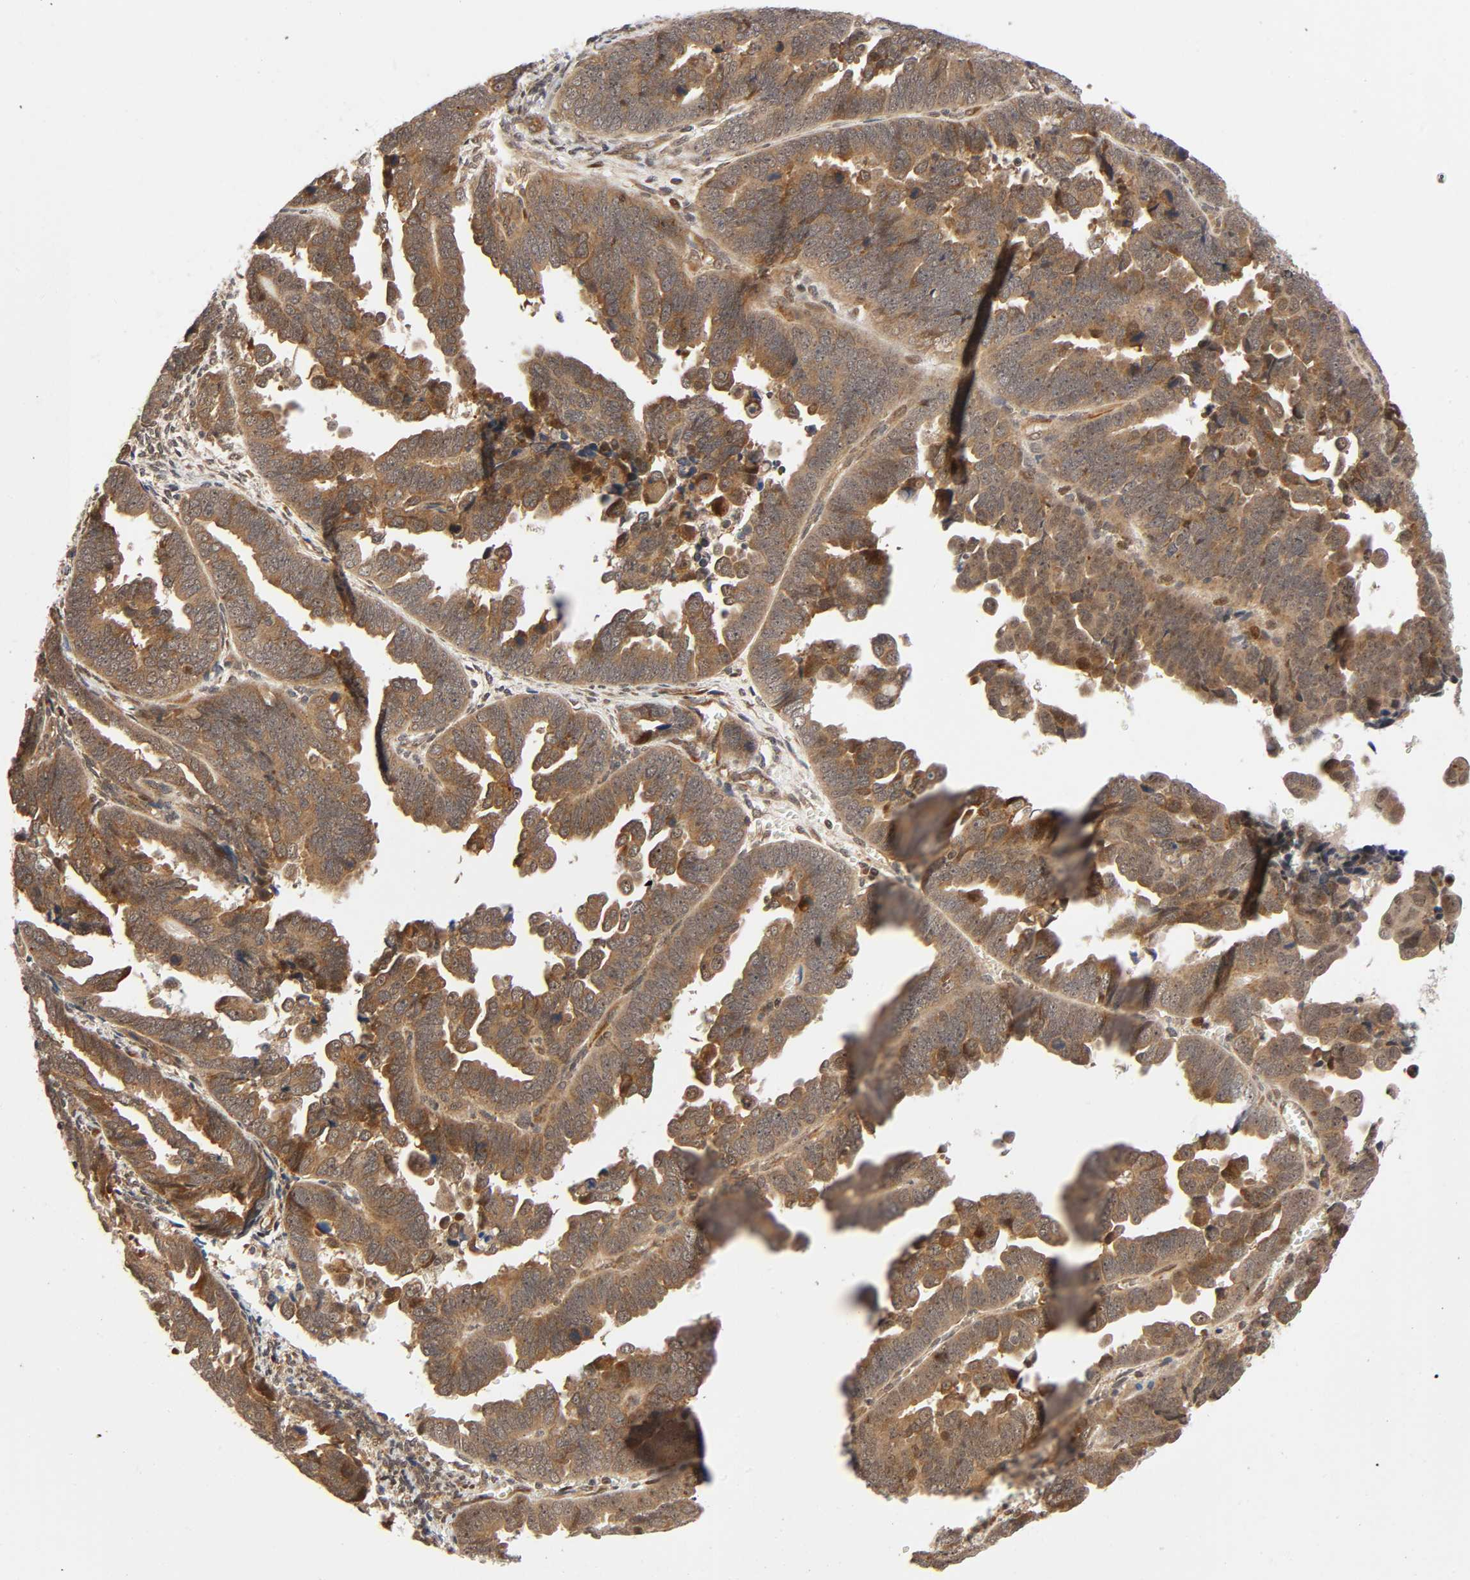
{"staining": {"intensity": "moderate", "quantity": ">75%", "location": "cytoplasmic/membranous,nuclear"}, "tissue": "endometrial cancer", "cell_type": "Tumor cells", "image_type": "cancer", "snomed": [{"axis": "morphology", "description": "Adenocarcinoma, NOS"}, {"axis": "topography", "description": "Endometrium"}], "caption": "Moderate cytoplasmic/membranous and nuclear expression for a protein is identified in approximately >75% of tumor cells of endometrial cancer using immunohistochemistry.", "gene": "IQCJ-SCHIP1", "patient": {"sex": "female", "age": 75}}